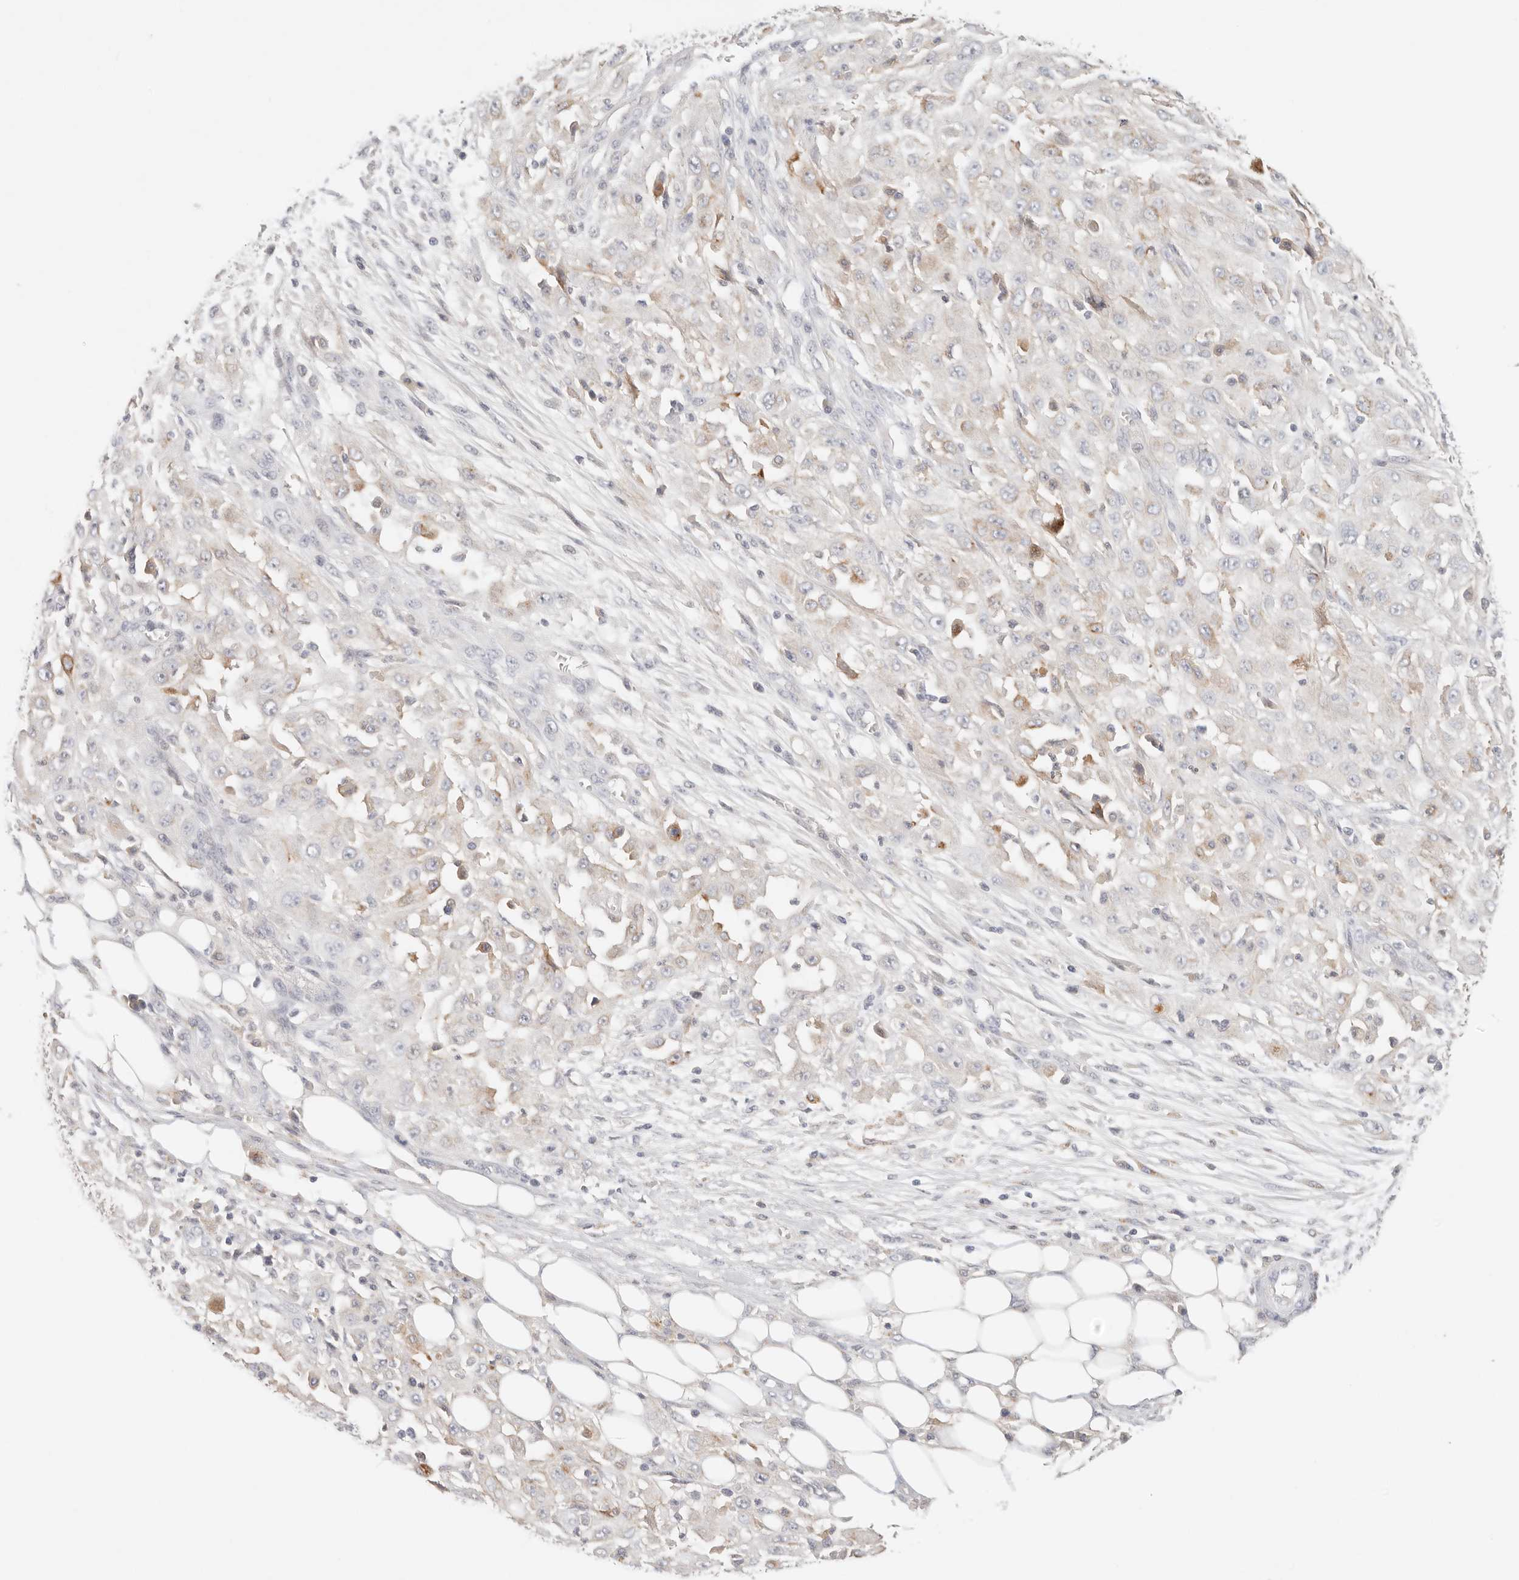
{"staining": {"intensity": "weak", "quantity": "<25%", "location": "cytoplasmic/membranous"}, "tissue": "skin cancer", "cell_type": "Tumor cells", "image_type": "cancer", "snomed": [{"axis": "morphology", "description": "Squamous cell carcinoma, NOS"}, {"axis": "morphology", "description": "Squamous cell carcinoma, metastatic, NOS"}, {"axis": "topography", "description": "Skin"}, {"axis": "topography", "description": "Lymph node"}], "caption": "Skin cancer (squamous cell carcinoma) stained for a protein using immunohistochemistry (IHC) displays no expression tumor cells.", "gene": "CEP120", "patient": {"sex": "male", "age": 75}}